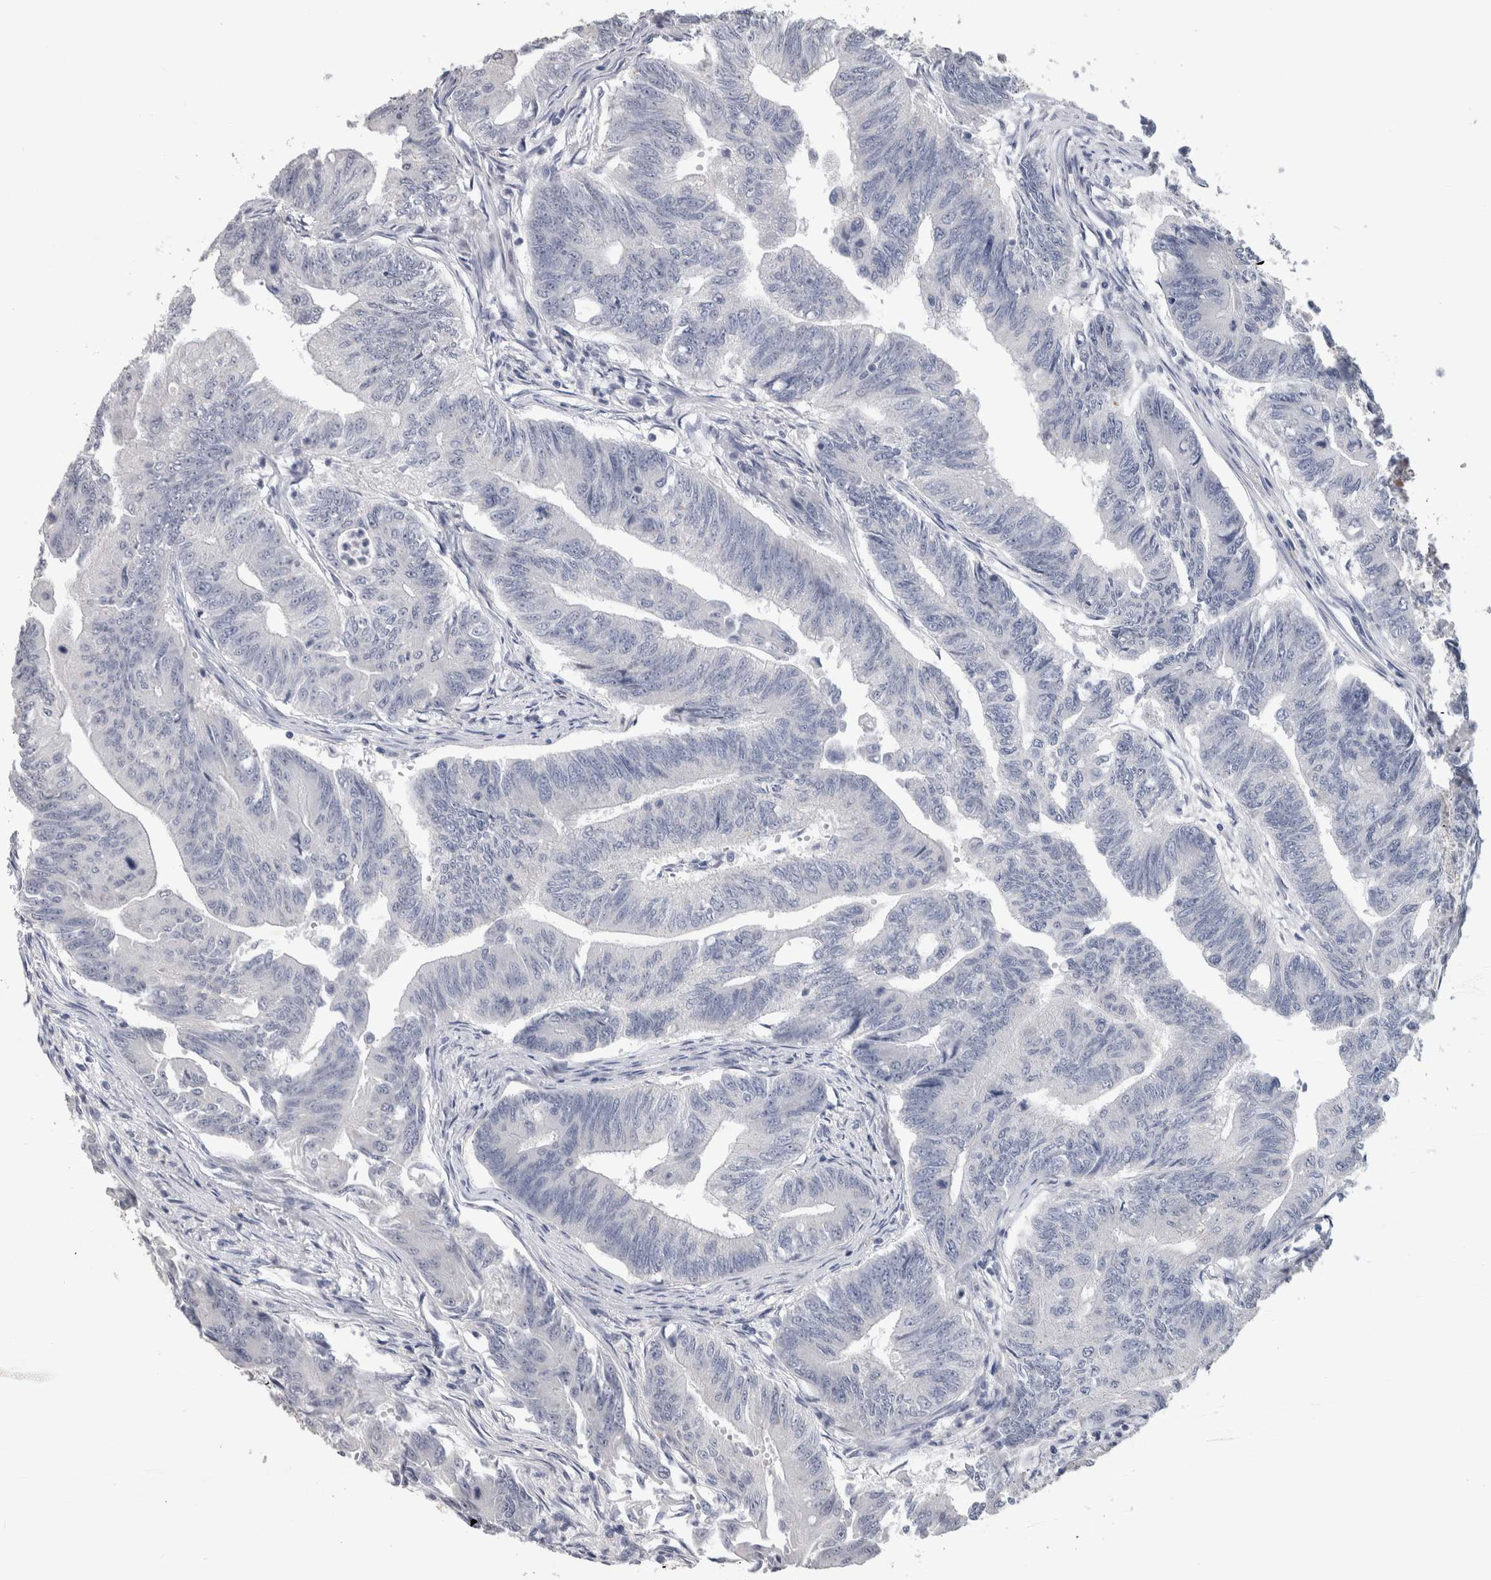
{"staining": {"intensity": "negative", "quantity": "none", "location": "none"}, "tissue": "colorectal cancer", "cell_type": "Tumor cells", "image_type": "cancer", "snomed": [{"axis": "morphology", "description": "Adenoma, NOS"}, {"axis": "morphology", "description": "Adenocarcinoma, NOS"}, {"axis": "topography", "description": "Colon"}], "caption": "Immunohistochemical staining of human adenocarcinoma (colorectal) reveals no significant expression in tumor cells. The staining is performed using DAB brown chromogen with nuclei counter-stained in using hematoxylin.", "gene": "TMEM102", "patient": {"sex": "male", "age": 79}}